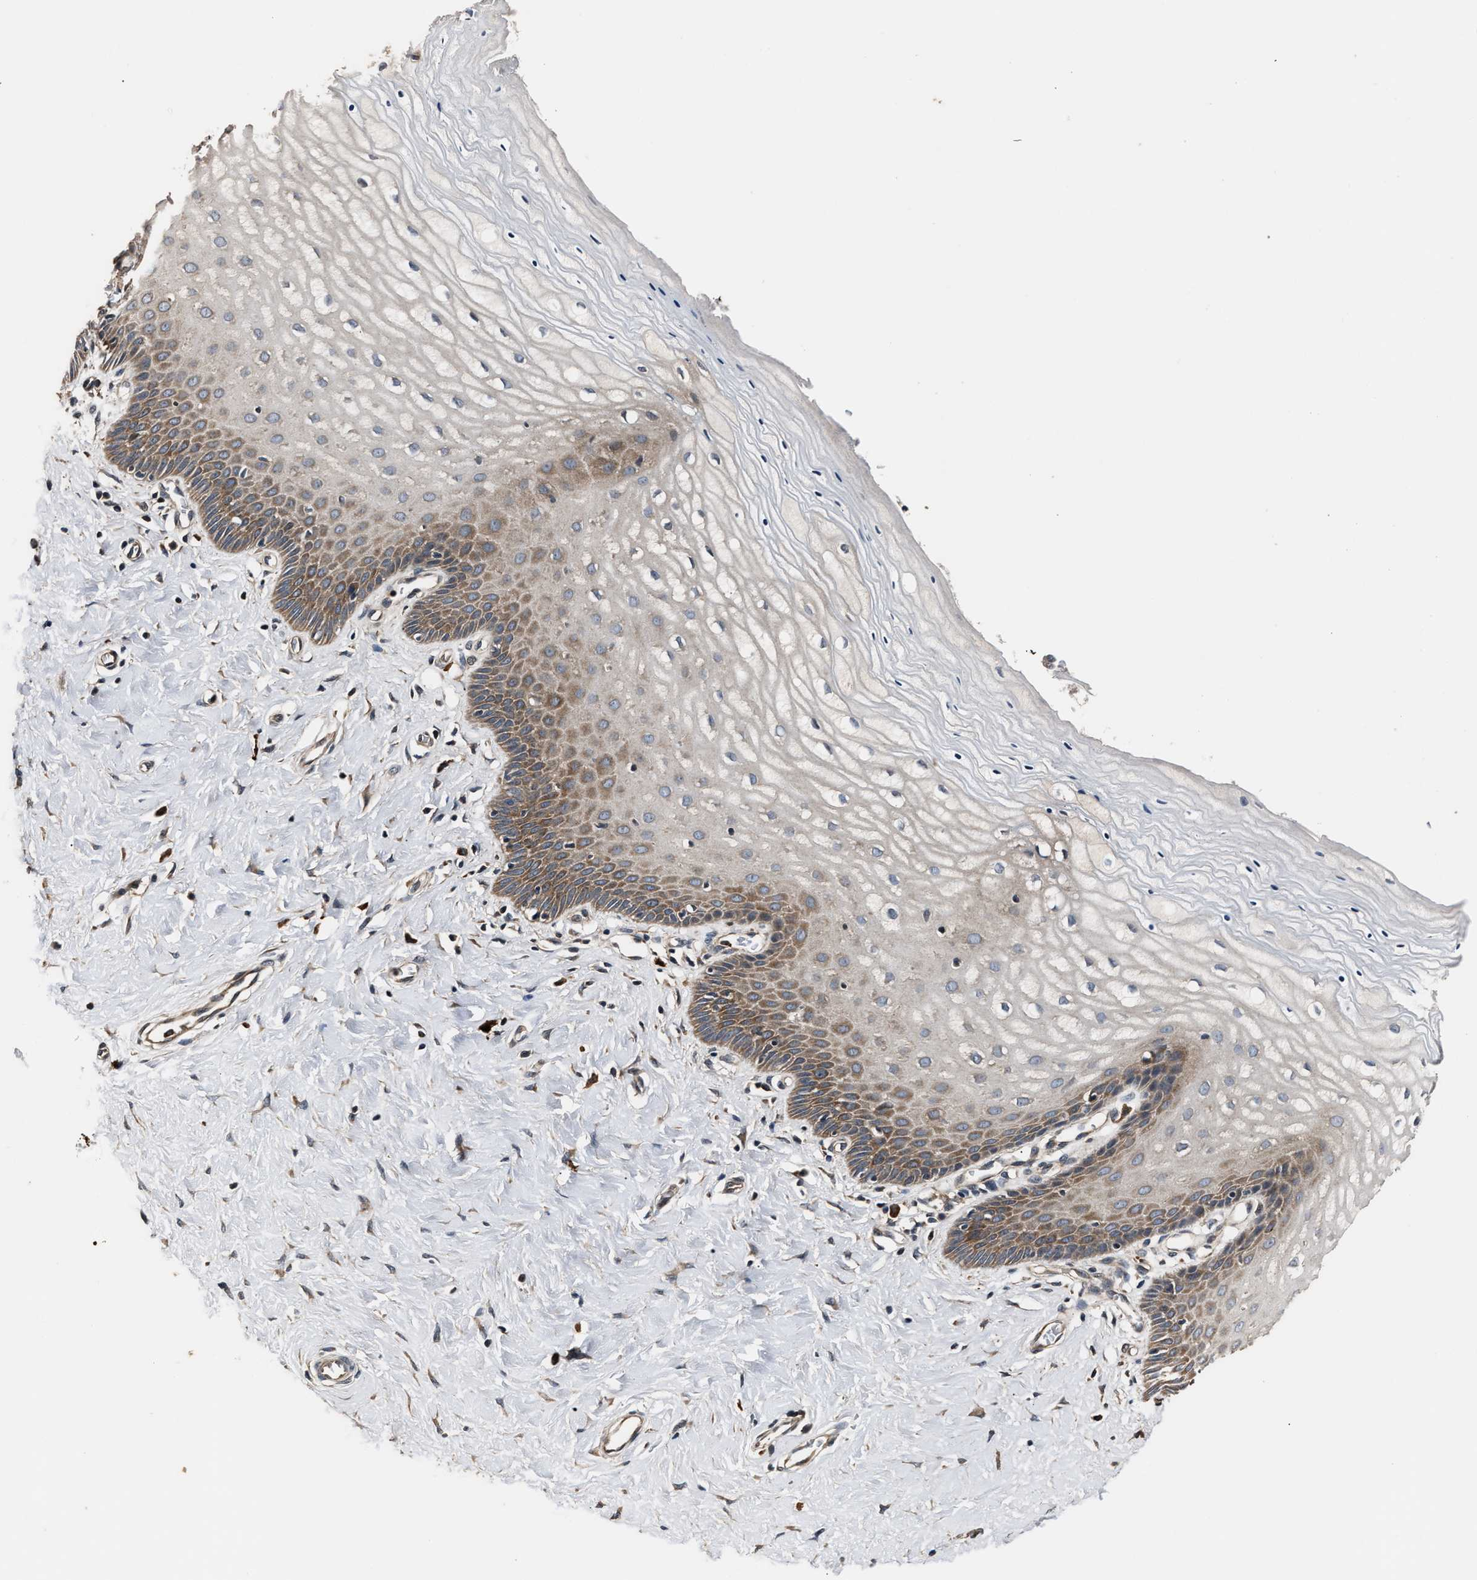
{"staining": {"intensity": "moderate", "quantity": "25%-75%", "location": "cytoplasmic/membranous"}, "tissue": "cervix", "cell_type": "Squamous epithelial cells", "image_type": "normal", "snomed": [{"axis": "morphology", "description": "Normal tissue, NOS"}, {"axis": "topography", "description": "Cervix"}], "caption": "Protein expression analysis of benign cervix exhibits moderate cytoplasmic/membranous expression in approximately 25%-75% of squamous epithelial cells. The staining was performed using DAB, with brown indicating positive protein expression. Nuclei are stained blue with hematoxylin.", "gene": "IMPDH2", "patient": {"sex": "female", "age": 55}}